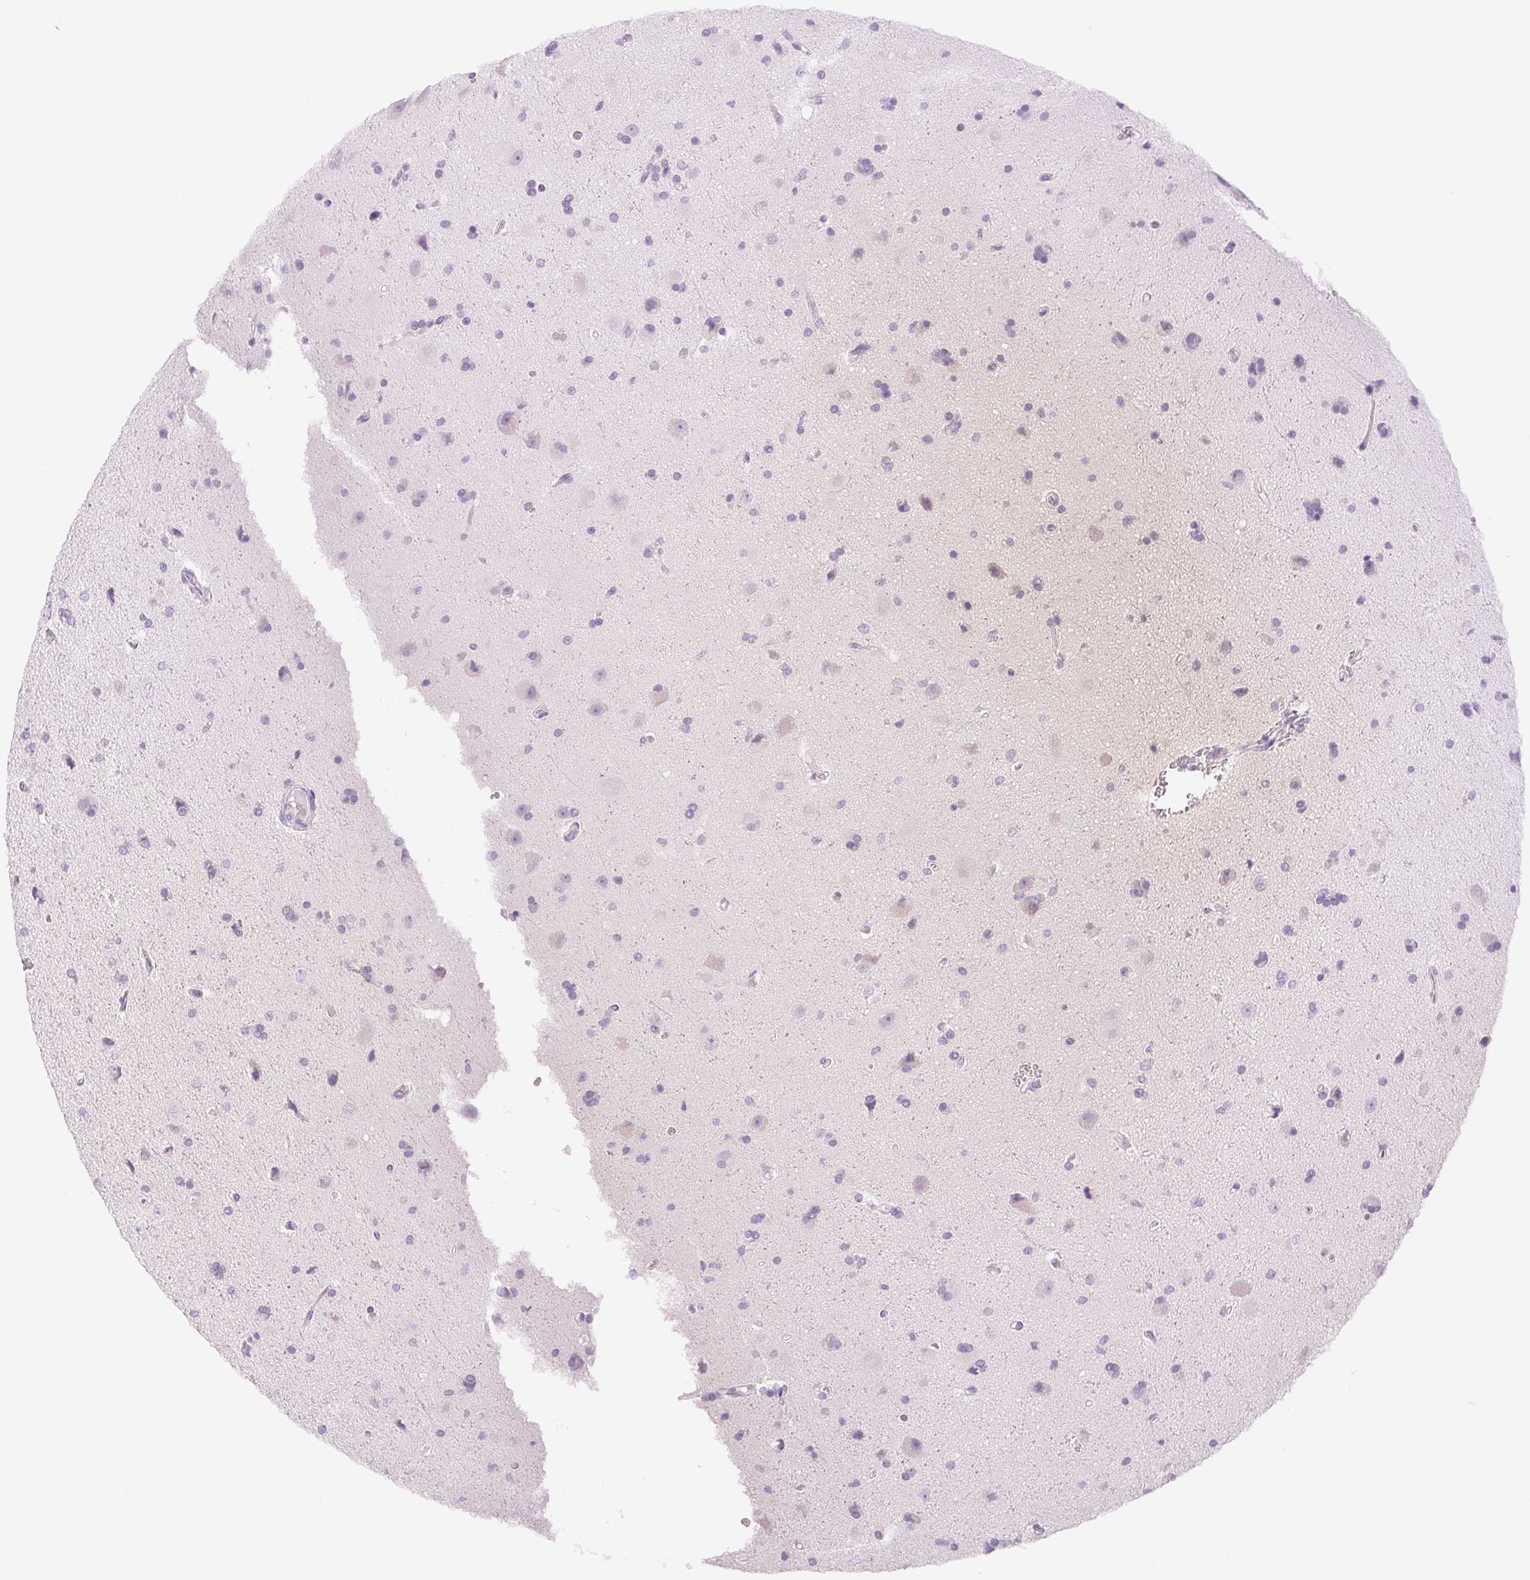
{"staining": {"intensity": "negative", "quantity": "none", "location": "none"}, "tissue": "glioma", "cell_type": "Tumor cells", "image_type": "cancer", "snomed": [{"axis": "morphology", "description": "Glioma, malignant, High grade"}, {"axis": "topography", "description": "Cerebral cortex"}], "caption": "Glioma stained for a protein using IHC reveals no staining tumor cells.", "gene": "LTF", "patient": {"sex": "male", "age": 70}}